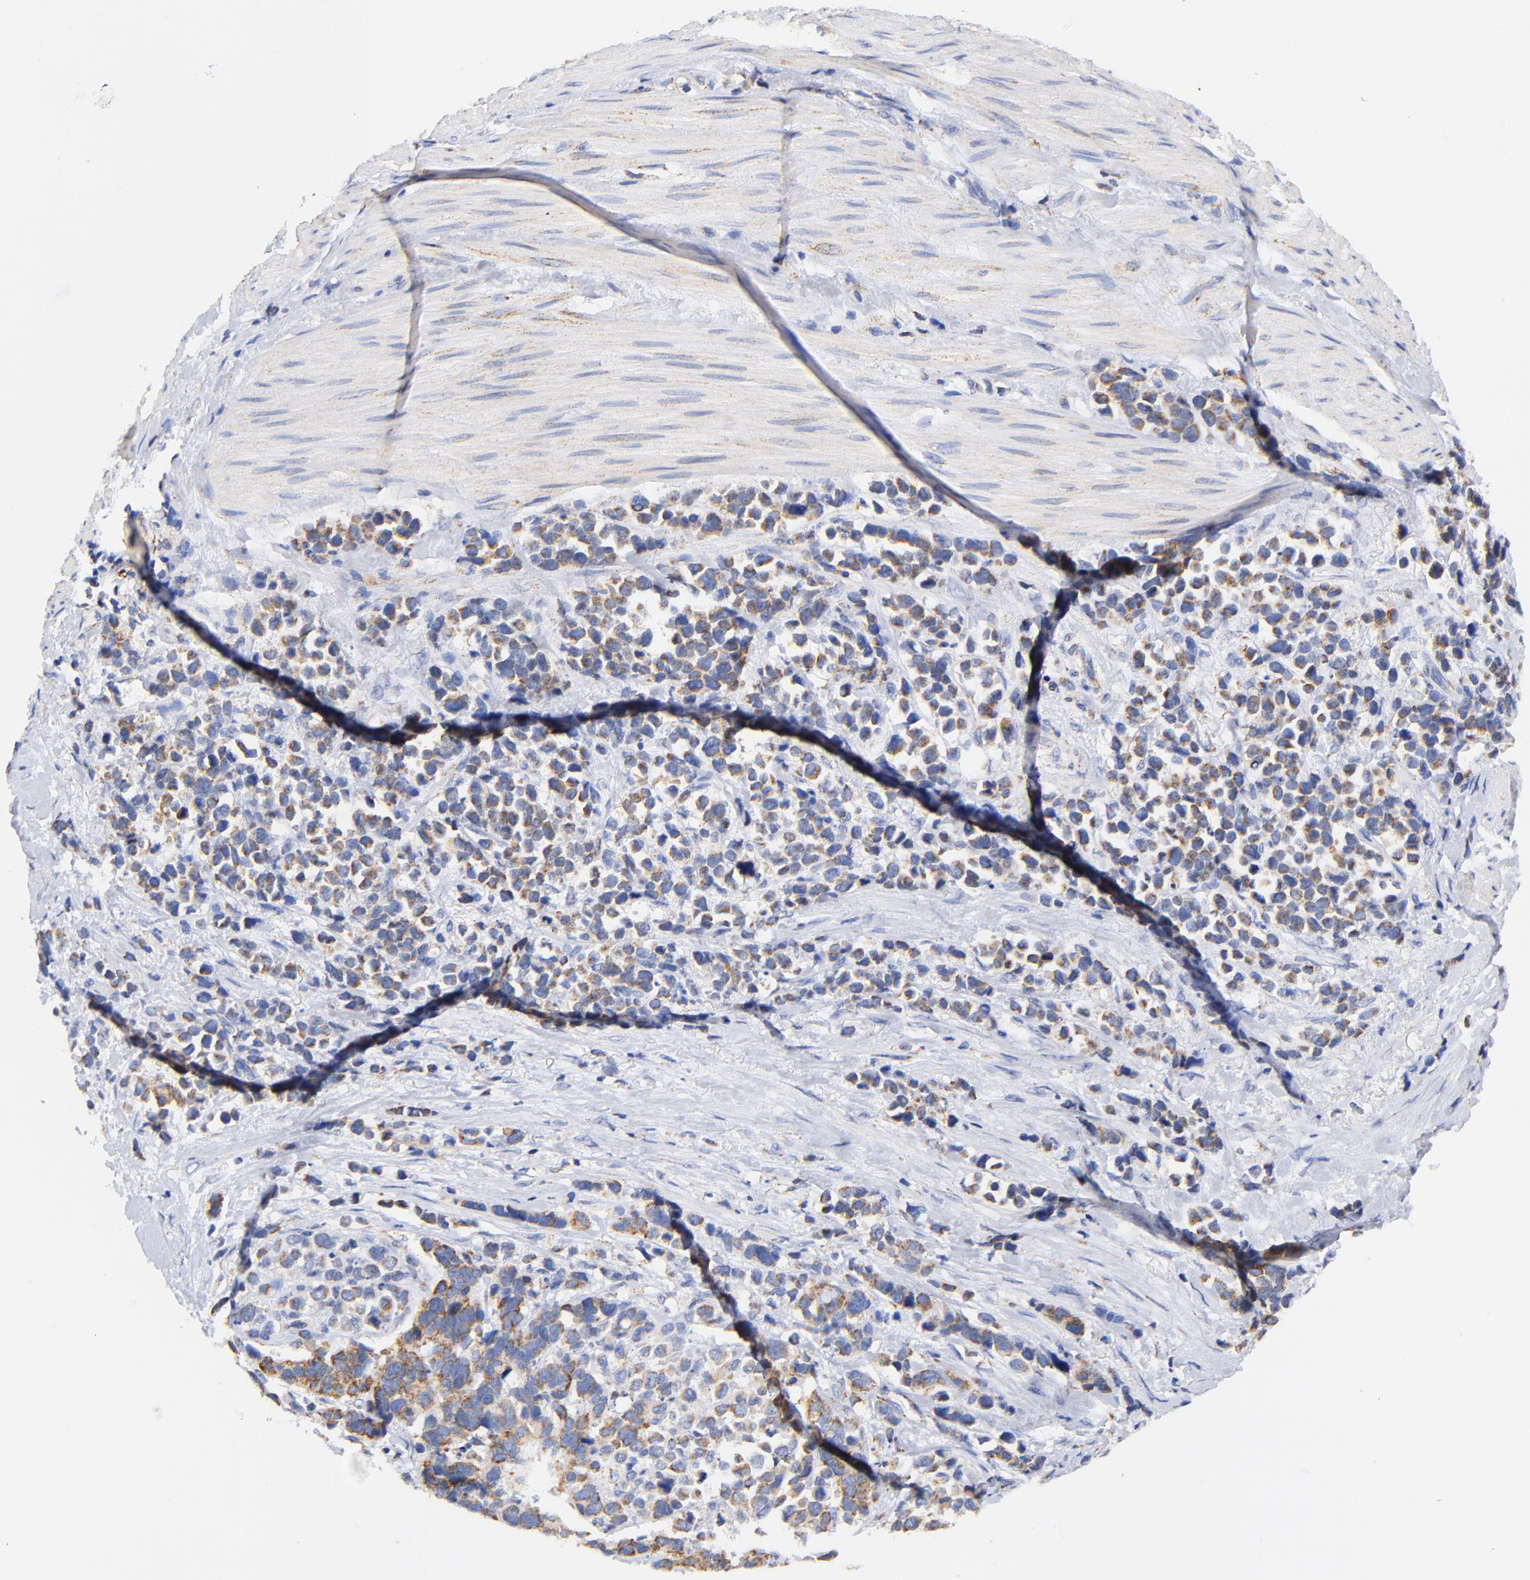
{"staining": {"intensity": "moderate", "quantity": "25%-75%", "location": "cytoplasmic/membranous"}, "tissue": "stomach cancer", "cell_type": "Tumor cells", "image_type": "cancer", "snomed": [{"axis": "morphology", "description": "Adenocarcinoma, NOS"}, {"axis": "topography", "description": "Stomach, upper"}], "caption": "Brown immunohistochemical staining in human stomach cancer (adenocarcinoma) demonstrates moderate cytoplasmic/membranous positivity in about 25%-75% of tumor cells.", "gene": "ATP5F1D", "patient": {"sex": "male", "age": 71}}